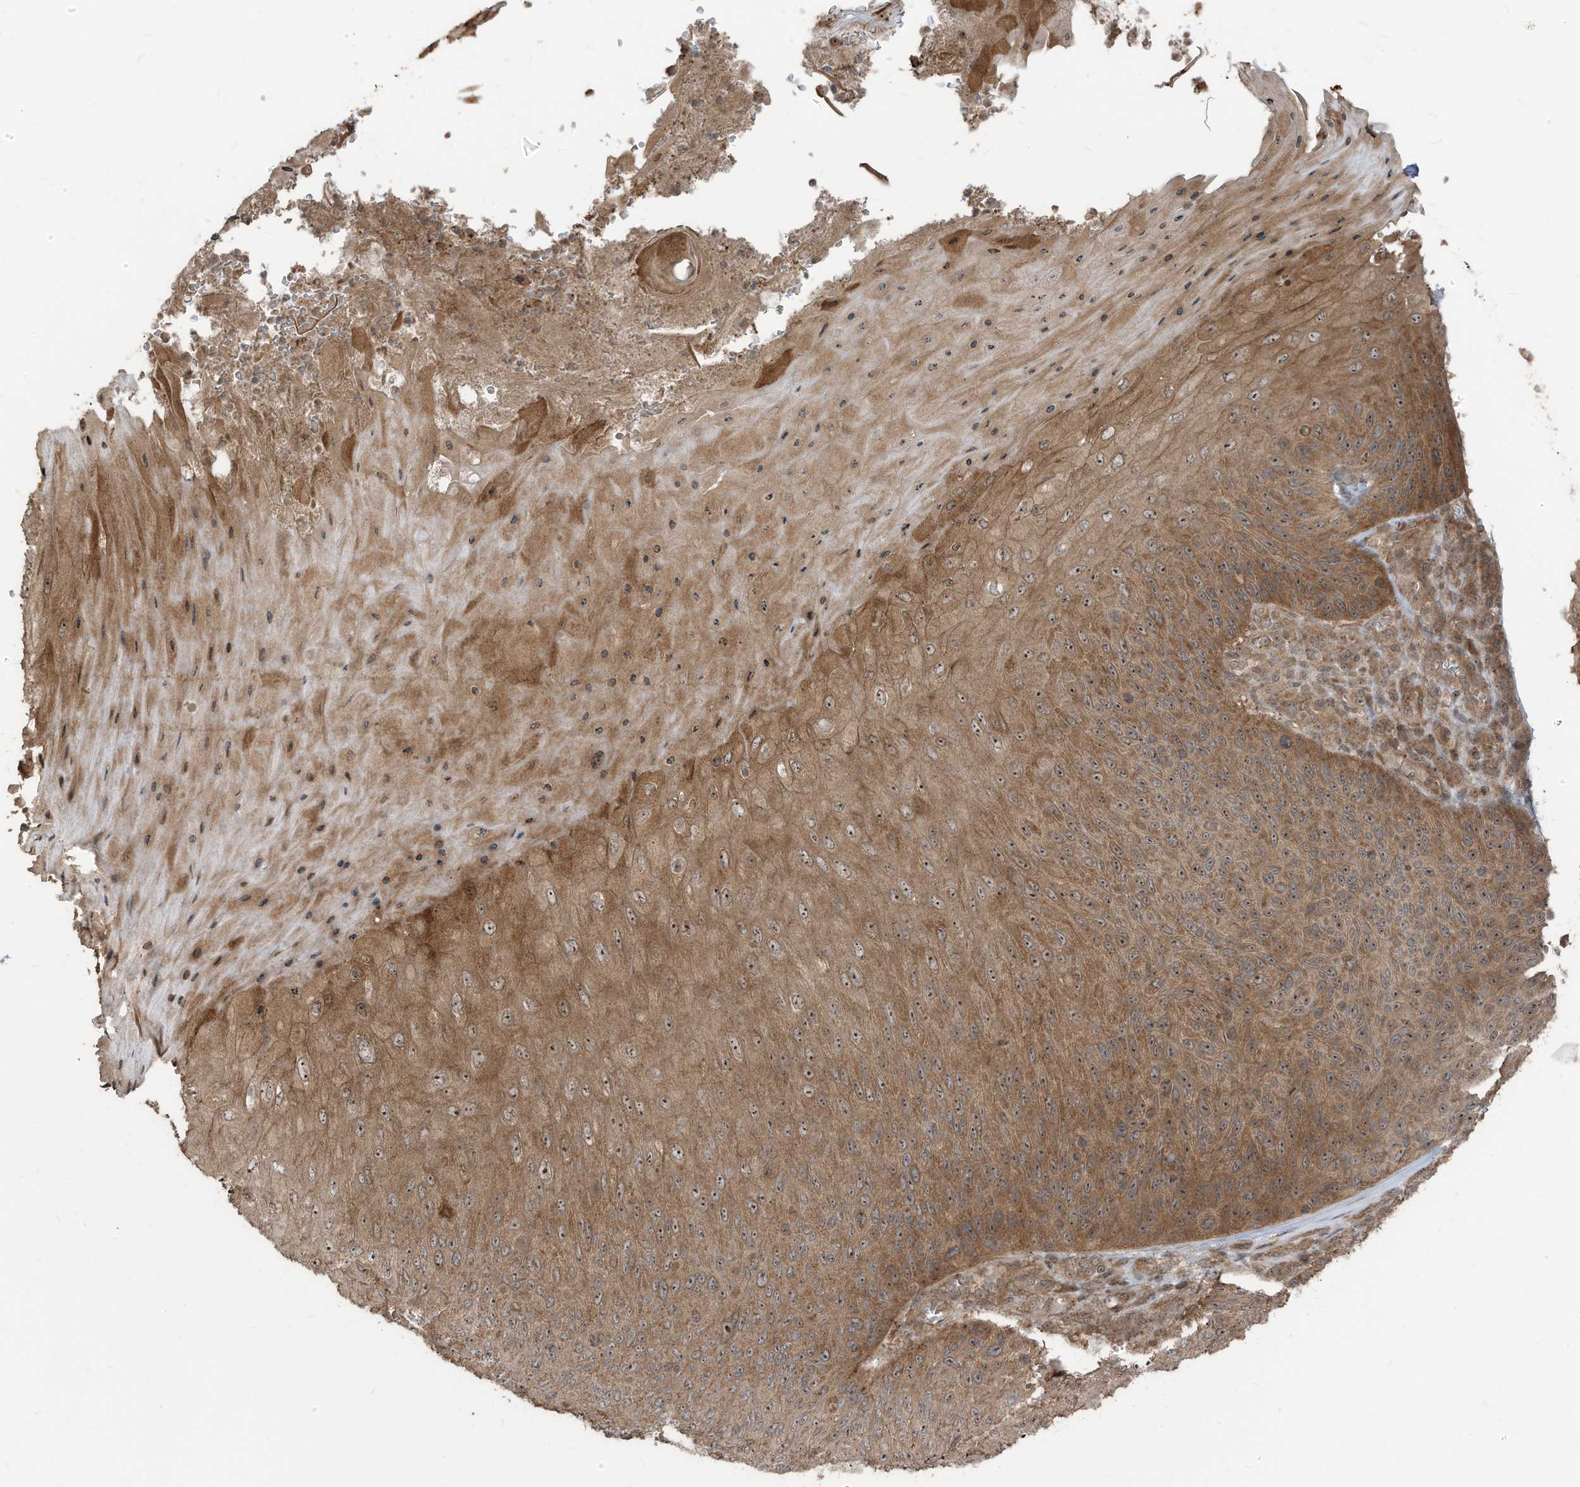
{"staining": {"intensity": "moderate", "quantity": ">75%", "location": "cytoplasmic/membranous,nuclear"}, "tissue": "skin cancer", "cell_type": "Tumor cells", "image_type": "cancer", "snomed": [{"axis": "morphology", "description": "Squamous cell carcinoma, NOS"}, {"axis": "topography", "description": "Skin"}], "caption": "Skin cancer stained for a protein (brown) exhibits moderate cytoplasmic/membranous and nuclear positive positivity in about >75% of tumor cells.", "gene": "CARF", "patient": {"sex": "female", "age": 88}}